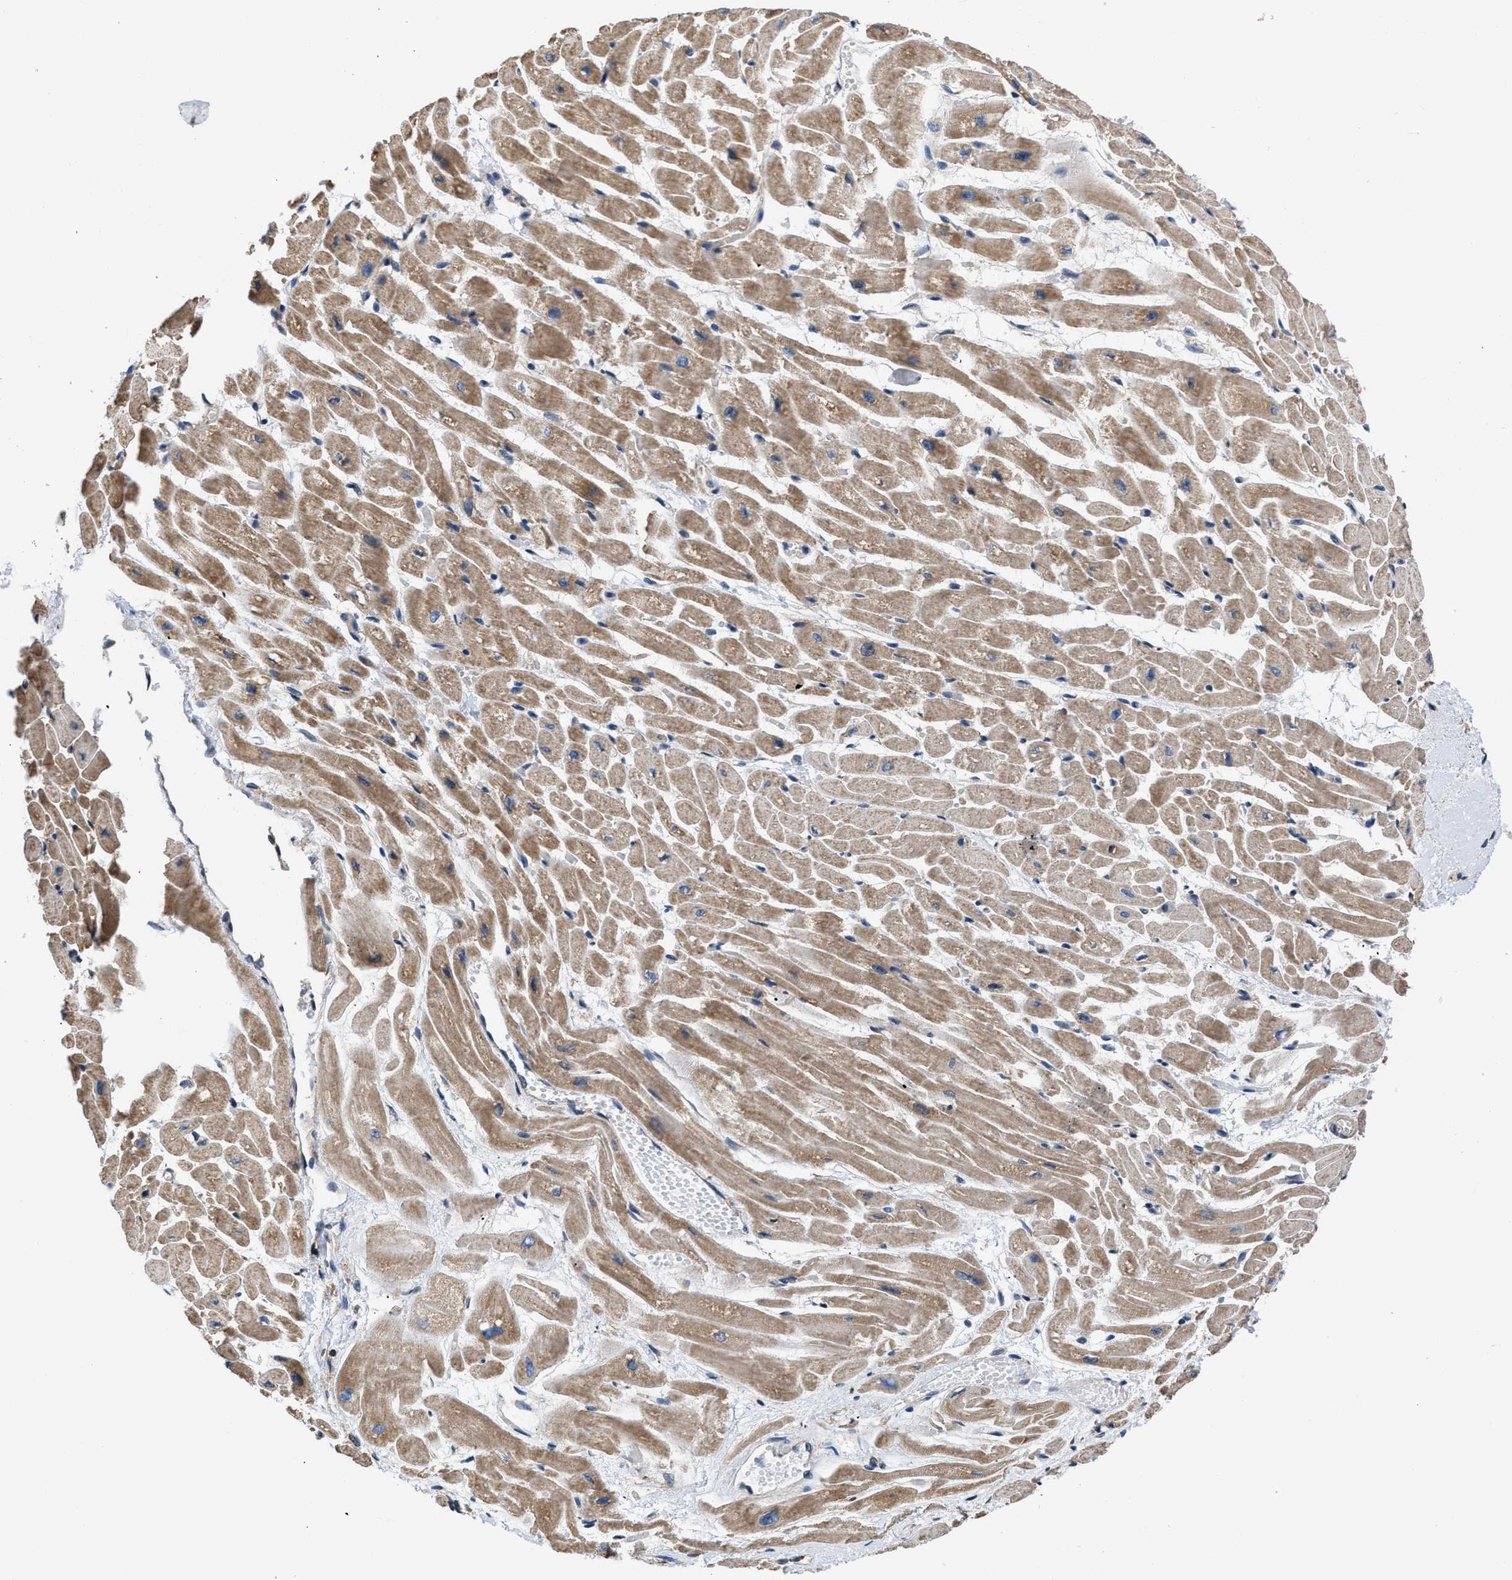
{"staining": {"intensity": "moderate", "quantity": ">75%", "location": "cytoplasmic/membranous"}, "tissue": "heart muscle", "cell_type": "Cardiomyocytes", "image_type": "normal", "snomed": [{"axis": "morphology", "description": "Normal tissue, NOS"}, {"axis": "topography", "description": "Heart"}], "caption": "Immunohistochemistry (IHC) micrograph of benign heart muscle: heart muscle stained using immunohistochemistry (IHC) exhibits medium levels of moderate protein expression localized specifically in the cytoplasmic/membranous of cardiomyocytes, appearing as a cytoplasmic/membranous brown color.", "gene": "CEP128", "patient": {"sex": "male", "age": 45}}